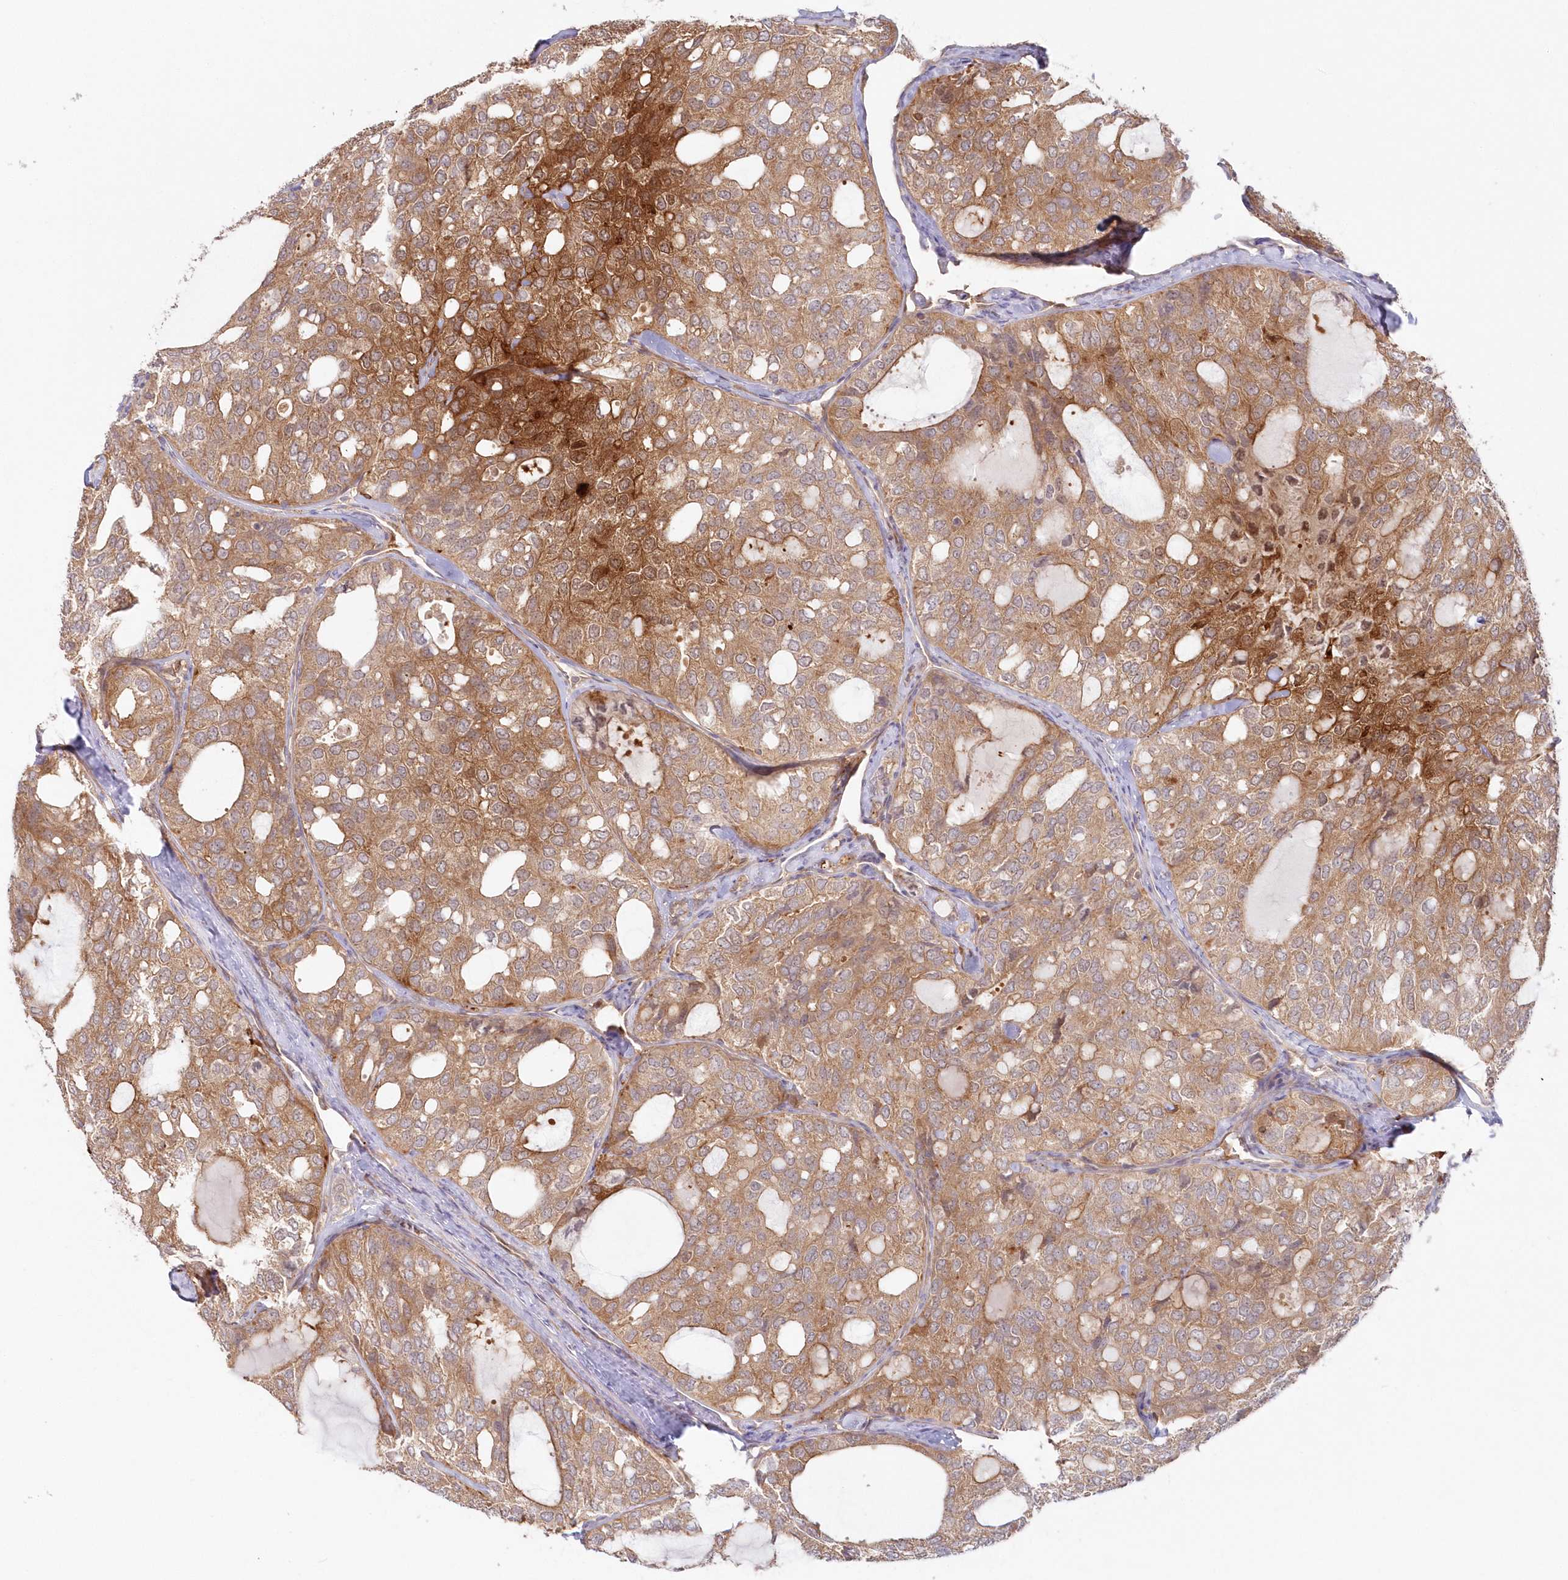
{"staining": {"intensity": "moderate", "quantity": ">75%", "location": "cytoplasmic/membranous"}, "tissue": "thyroid cancer", "cell_type": "Tumor cells", "image_type": "cancer", "snomed": [{"axis": "morphology", "description": "Follicular adenoma carcinoma, NOS"}, {"axis": "topography", "description": "Thyroid gland"}], "caption": "IHC (DAB (3,3'-diaminobenzidine)) staining of thyroid follicular adenoma carcinoma reveals moderate cytoplasmic/membranous protein staining in about >75% of tumor cells.", "gene": "GBE1", "patient": {"sex": "male", "age": 75}}